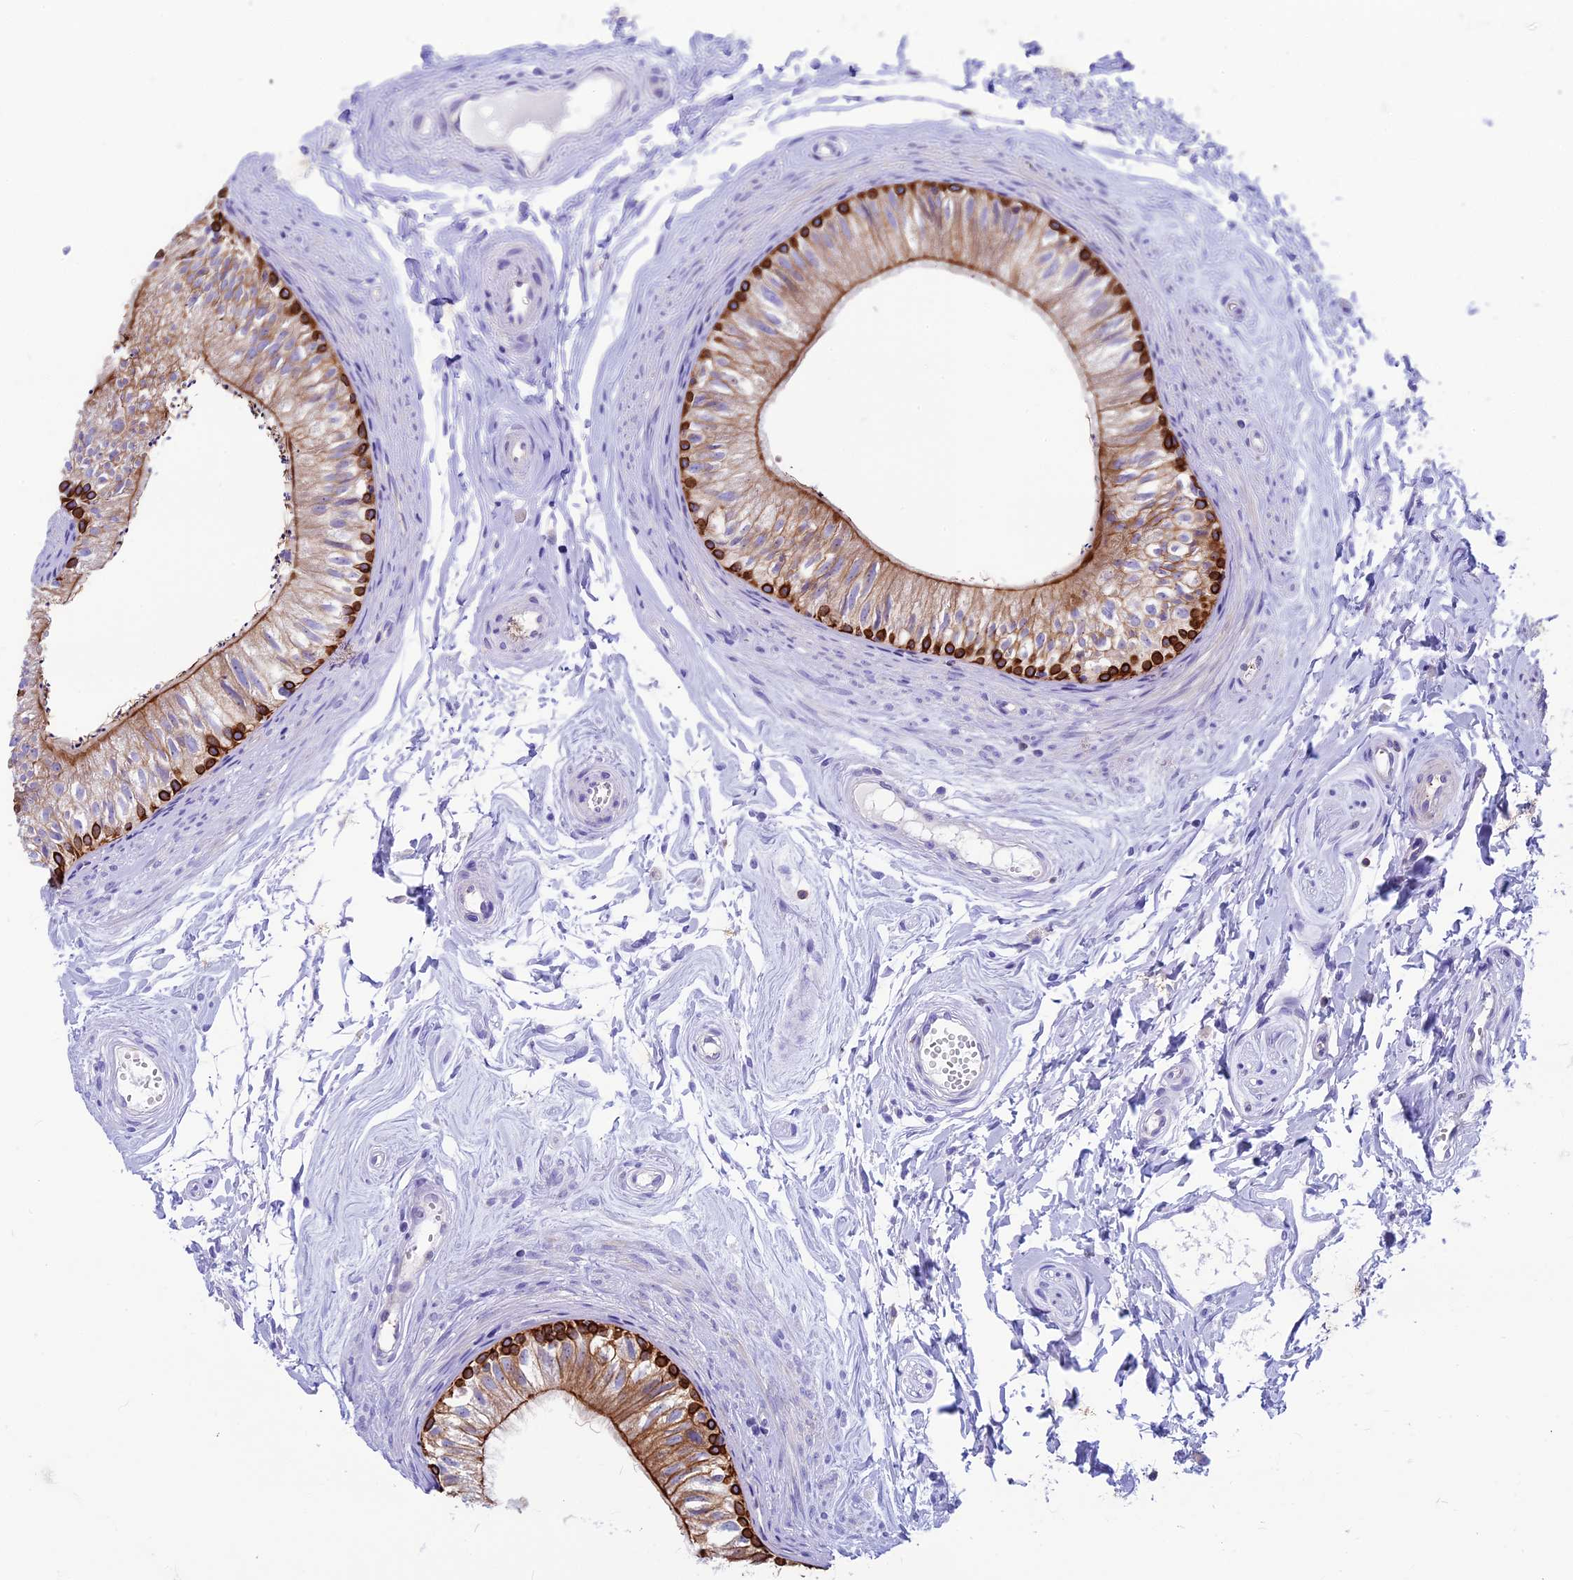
{"staining": {"intensity": "strong", "quantity": "25%-75%", "location": "cytoplasmic/membranous"}, "tissue": "epididymis", "cell_type": "Glandular cells", "image_type": "normal", "snomed": [{"axis": "morphology", "description": "Normal tissue, NOS"}, {"axis": "topography", "description": "Epididymis"}], "caption": "A brown stain shows strong cytoplasmic/membranous positivity of a protein in glandular cells of unremarkable human epididymis.", "gene": "CDAN1", "patient": {"sex": "male", "age": 56}}